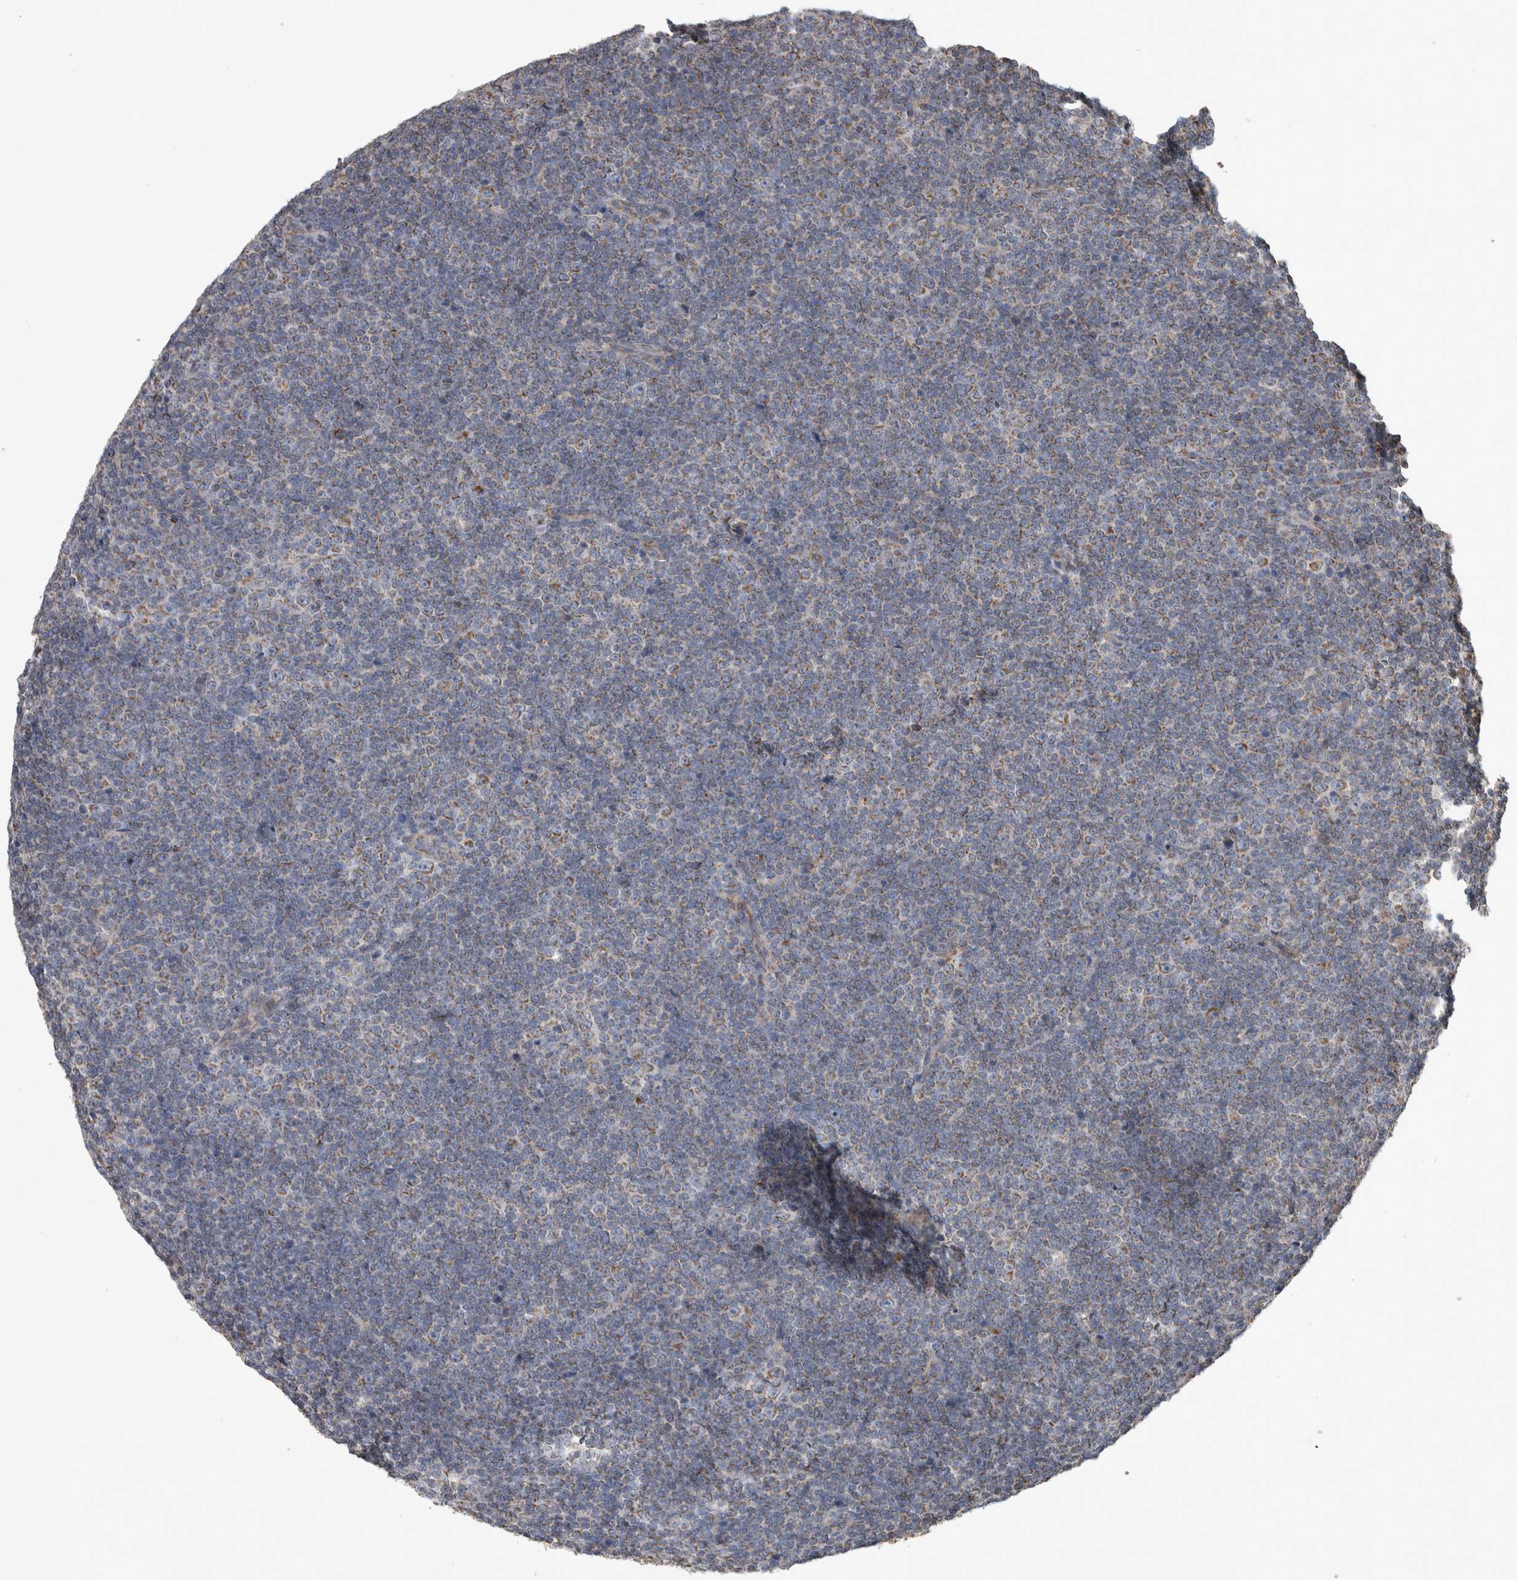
{"staining": {"intensity": "weak", "quantity": ">75%", "location": "cytoplasmic/membranous"}, "tissue": "lymphoma", "cell_type": "Tumor cells", "image_type": "cancer", "snomed": [{"axis": "morphology", "description": "Malignant lymphoma, non-Hodgkin's type, Low grade"}, {"axis": "topography", "description": "Lymph node"}], "caption": "Malignant lymphoma, non-Hodgkin's type (low-grade) was stained to show a protein in brown. There is low levels of weak cytoplasmic/membranous expression in approximately >75% of tumor cells.", "gene": "SCO1", "patient": {"sex": "female", "age": 67}}